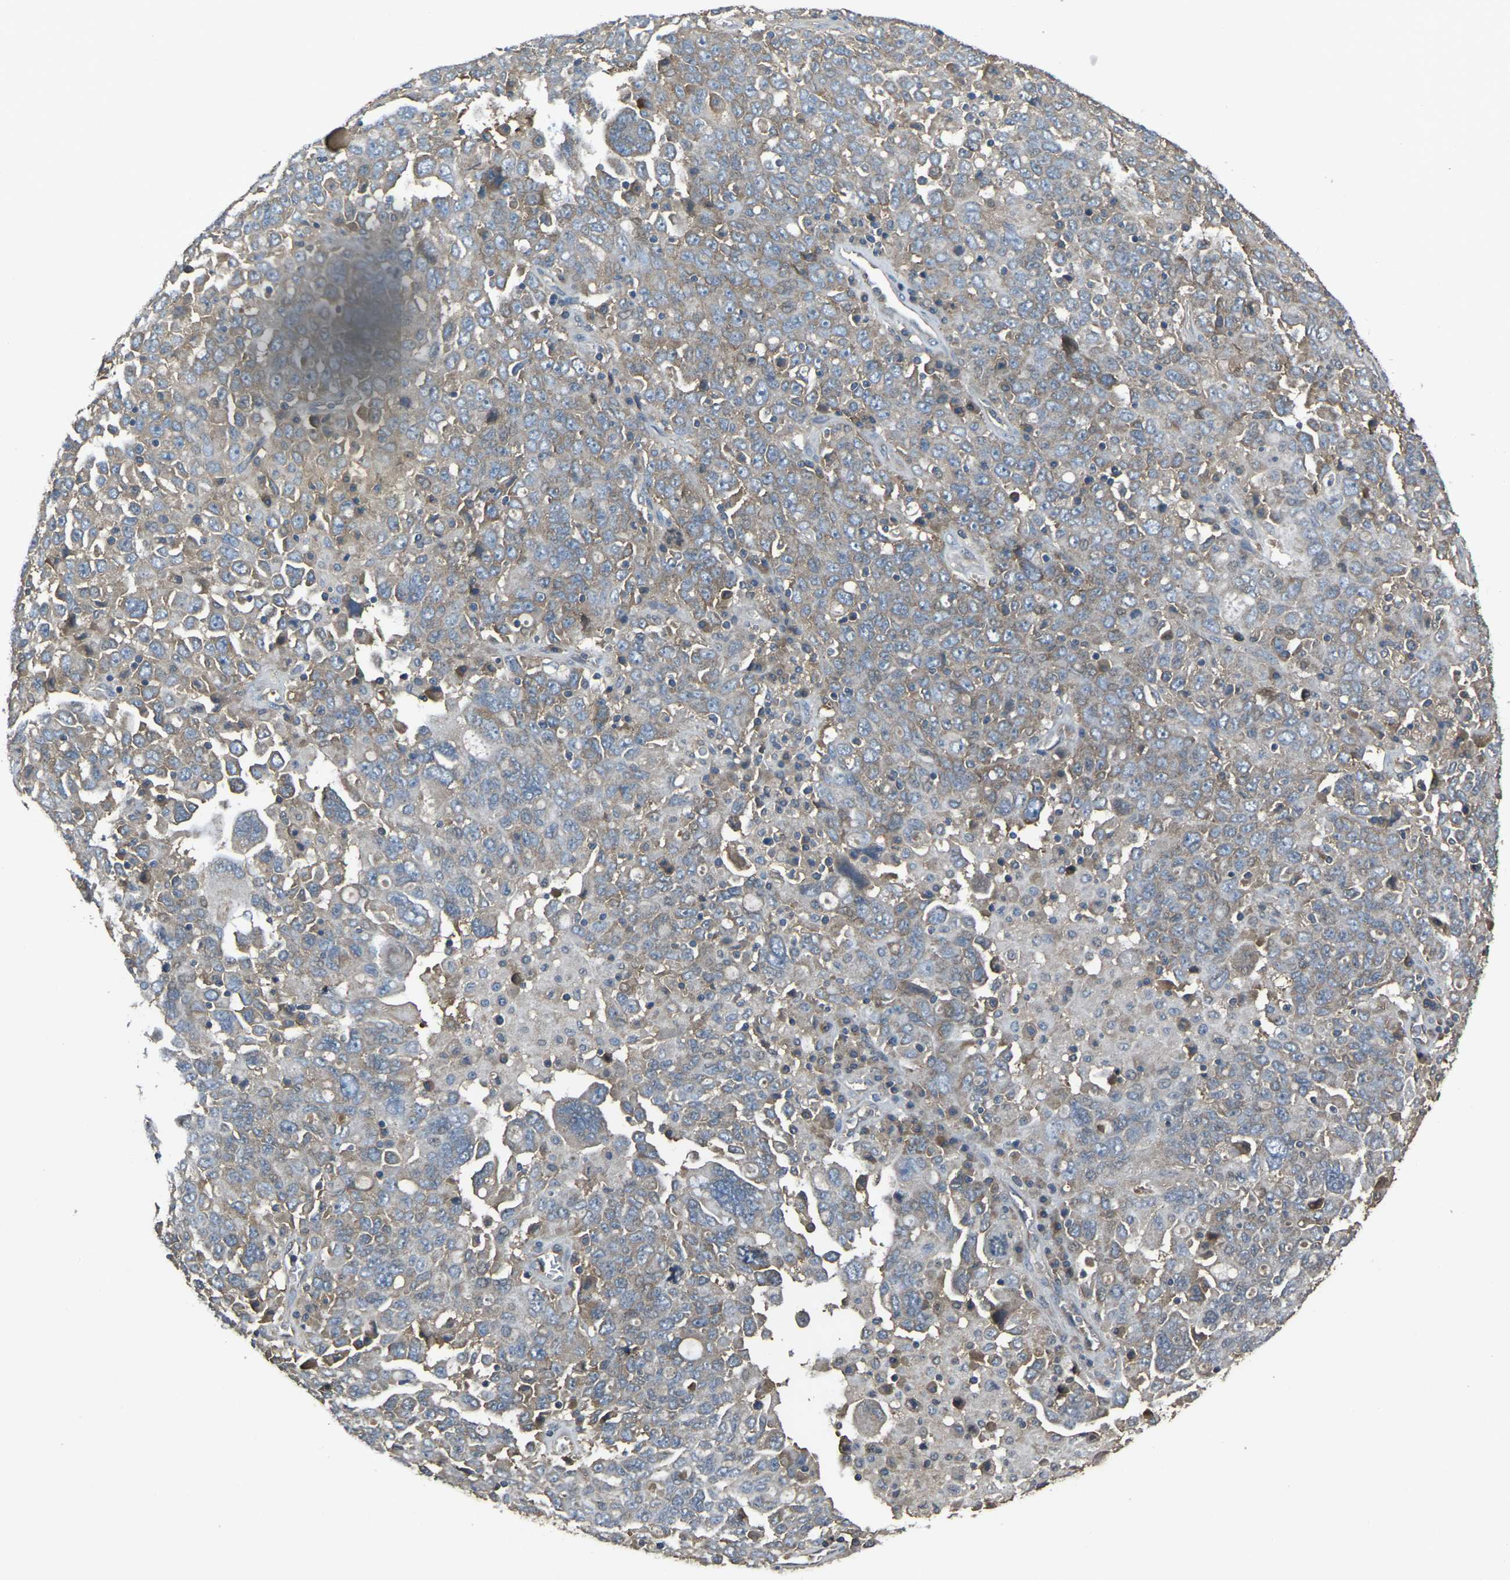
{"staining": {"intensity": "moderate", "quantity": ">75%", "location": "cytoplasmic/membranous"}, "tissue": "ovarian cancer", "cell_type": "Tumor cells", "image_type": "cancer", "snomed": [{"axis": "morphology", "description": "Carcinoma, endometroid"}, {"axis": "topography", "description": "Ovary"}], "caption": "IHC (DAB) staining of ovarian endometroid carcinoma displays moderate cytoplasmic/membranous protein expression in about >75% of tumor cells.", "gene": "AIMP1", "patient": {"sex": "female", "age": 62}}